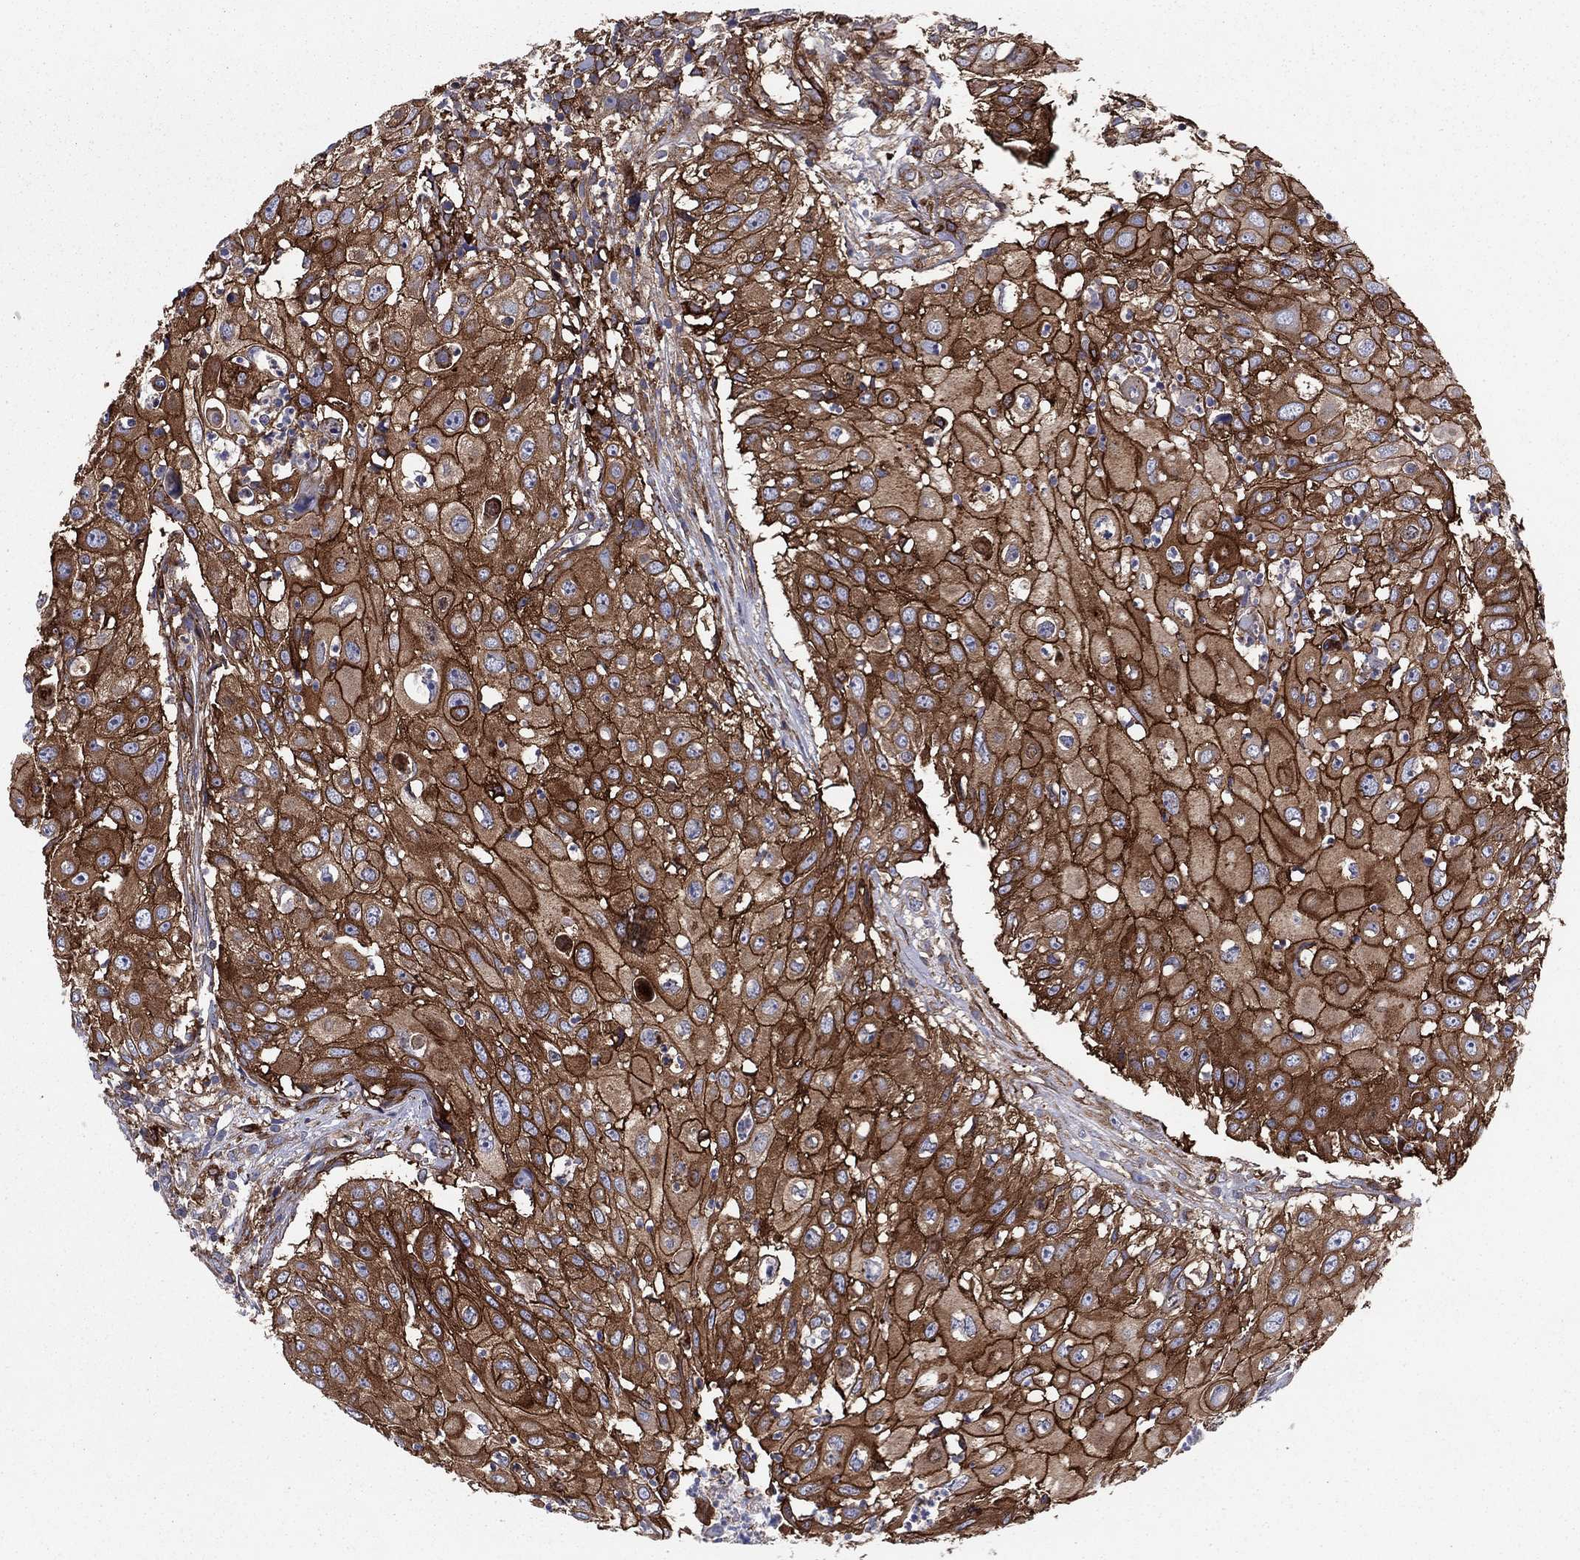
{"staining": {"intensity": "strong", "quantity": ">75%", "location": "cytoplasmic/membranous"}, "tissue": "urothelial cancer", "cell_type": "Tumor cells", "image_type": "cancer", "snomed": [{"axis": "morphology", "description": "Urothelial carcinoma, High grade"}, {"axis": "topography", "description": "Urinary bladder"}], "caption": "A histopathology image of high-grade urothelial carcinoma stained for a protein shows strong cytoplasmic/membranous brown staining in tumor cells.", "gene": "EHBP1L1", "patient": {"sex": "female", "age": 79}}